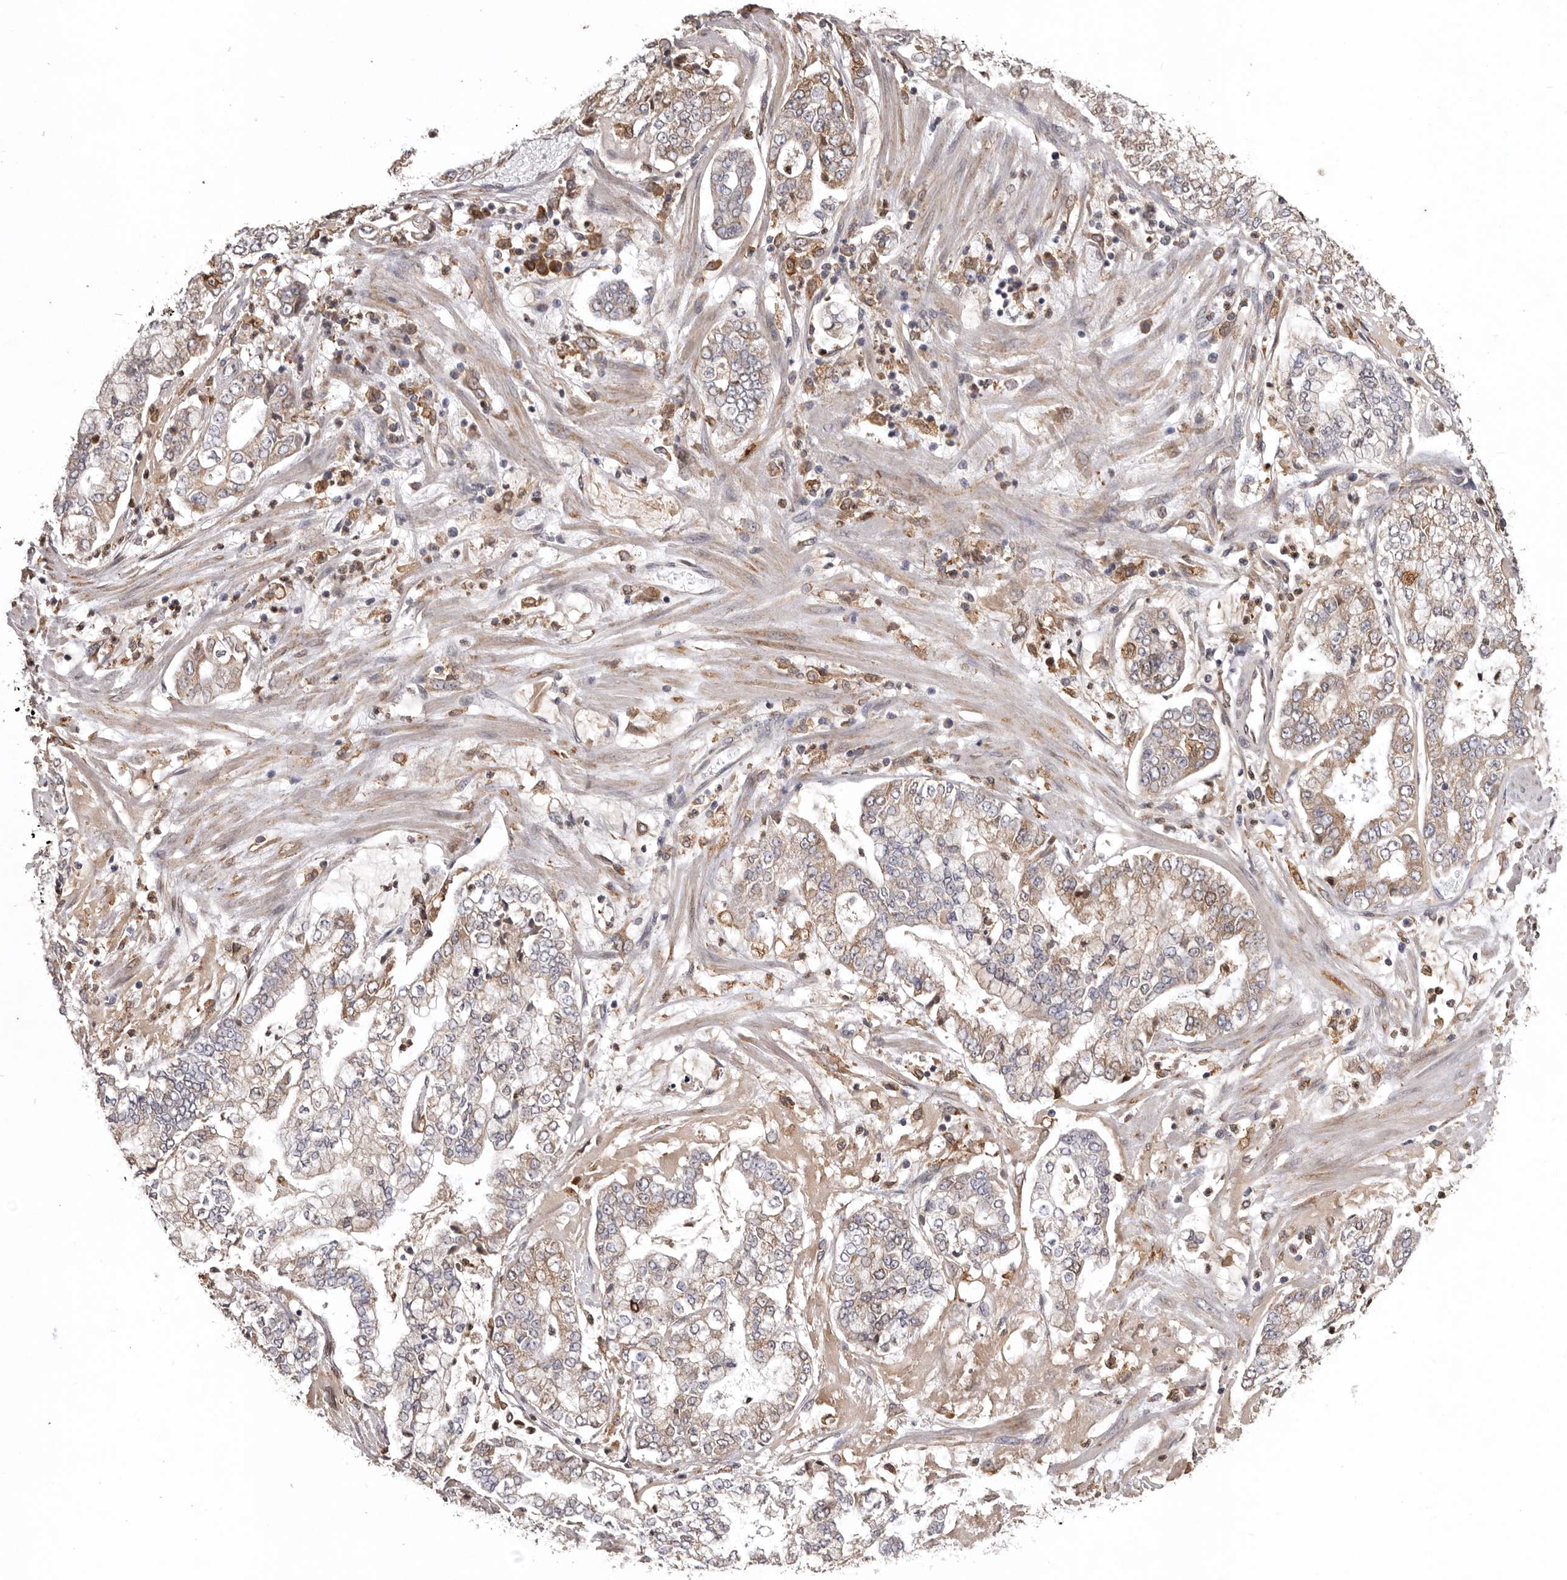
{"staining": {"intensity": "moderate", "quantity": "25%-75%", "location": "cytoplasmic/membranous"}, "tissue": "stomach cancer", "cell_type": "Tumor cells", "image_type": "cancer", "snomed": [{"axis": "morphology", "description": "Adenocarcinoma, NOS"}, {"axis": "topography", "description": "Stomach"}], "caption": "Immunohistochemistry image of neoplastic tissue: human stomach cancer stained using immunohistochemistry reveals medium levels of moderate protein expression localized specifically in the cytoplasmic/membranous of tumor cells, appearing as a cytoplasmic/membranous brown color.", "gene": "INKA2", "patient": {"sex": "male", "age": 76}}